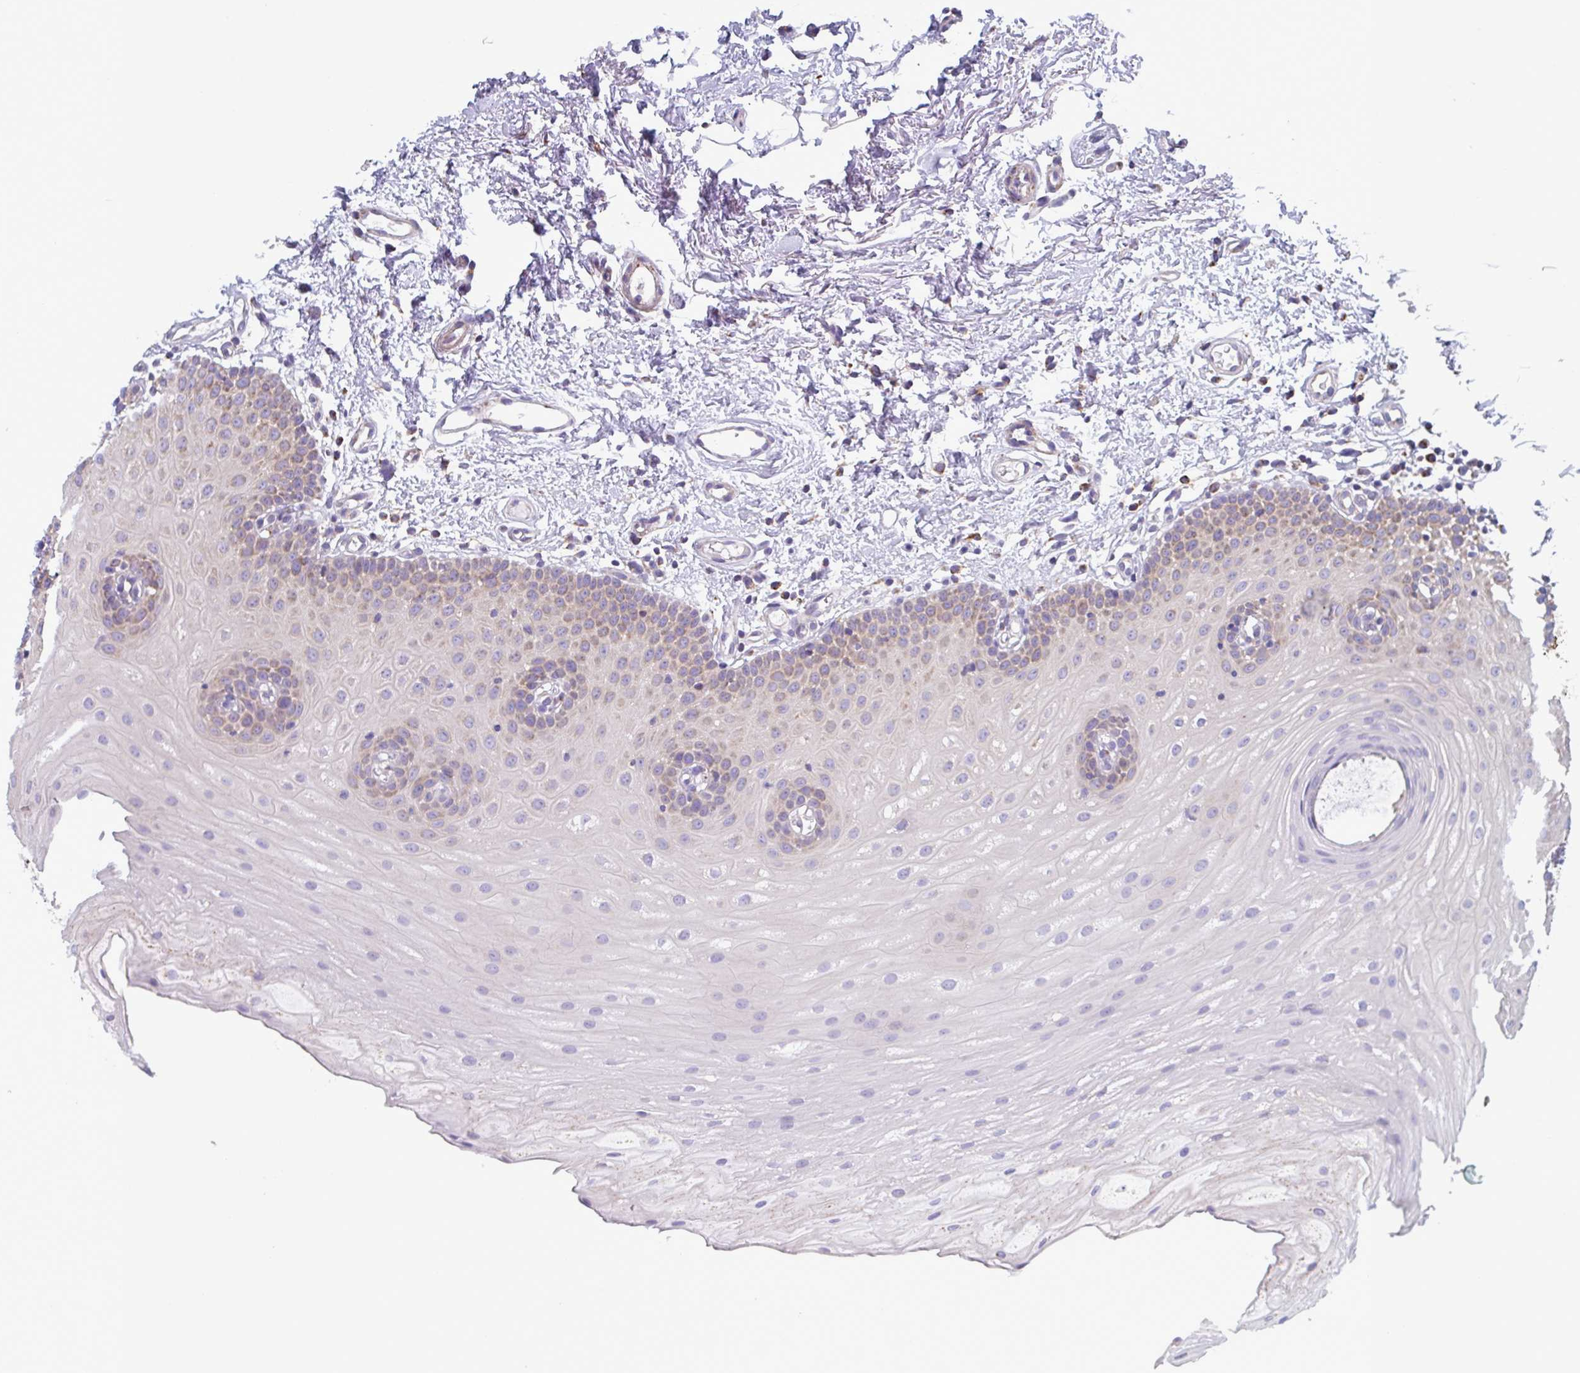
{"staining": {"intensity": "moderate", "quantity": "25%-75%", "location": "cytoplasmic/membranous"}, "tissue": "oral mucosa", "cell_type": "Squamous epithelial cells", "image_type": "normal", "snomed": [{"axis": "morphology", "description": "Normal tissue, NOS"}, {"axis": "morphology", "description": "Adenocarcinoma, NOS"}, {"axis": "topography", "description": "Oral tissue"}, {"axis": "topography", "description": "Head-Neck"}], "caption": "Squamous epithelial cells reveal medium levels of moderate cytoplasmic/membranous positivity in approximately 25%-75% of cells in unremarkable oral mucosa. (DAB (3,3'-diaminobenzidine) = brown stain, brightfield microscopy at high magnification).", "gene": "CSDE1", "patient": {"sex": "female", "age": 57}}